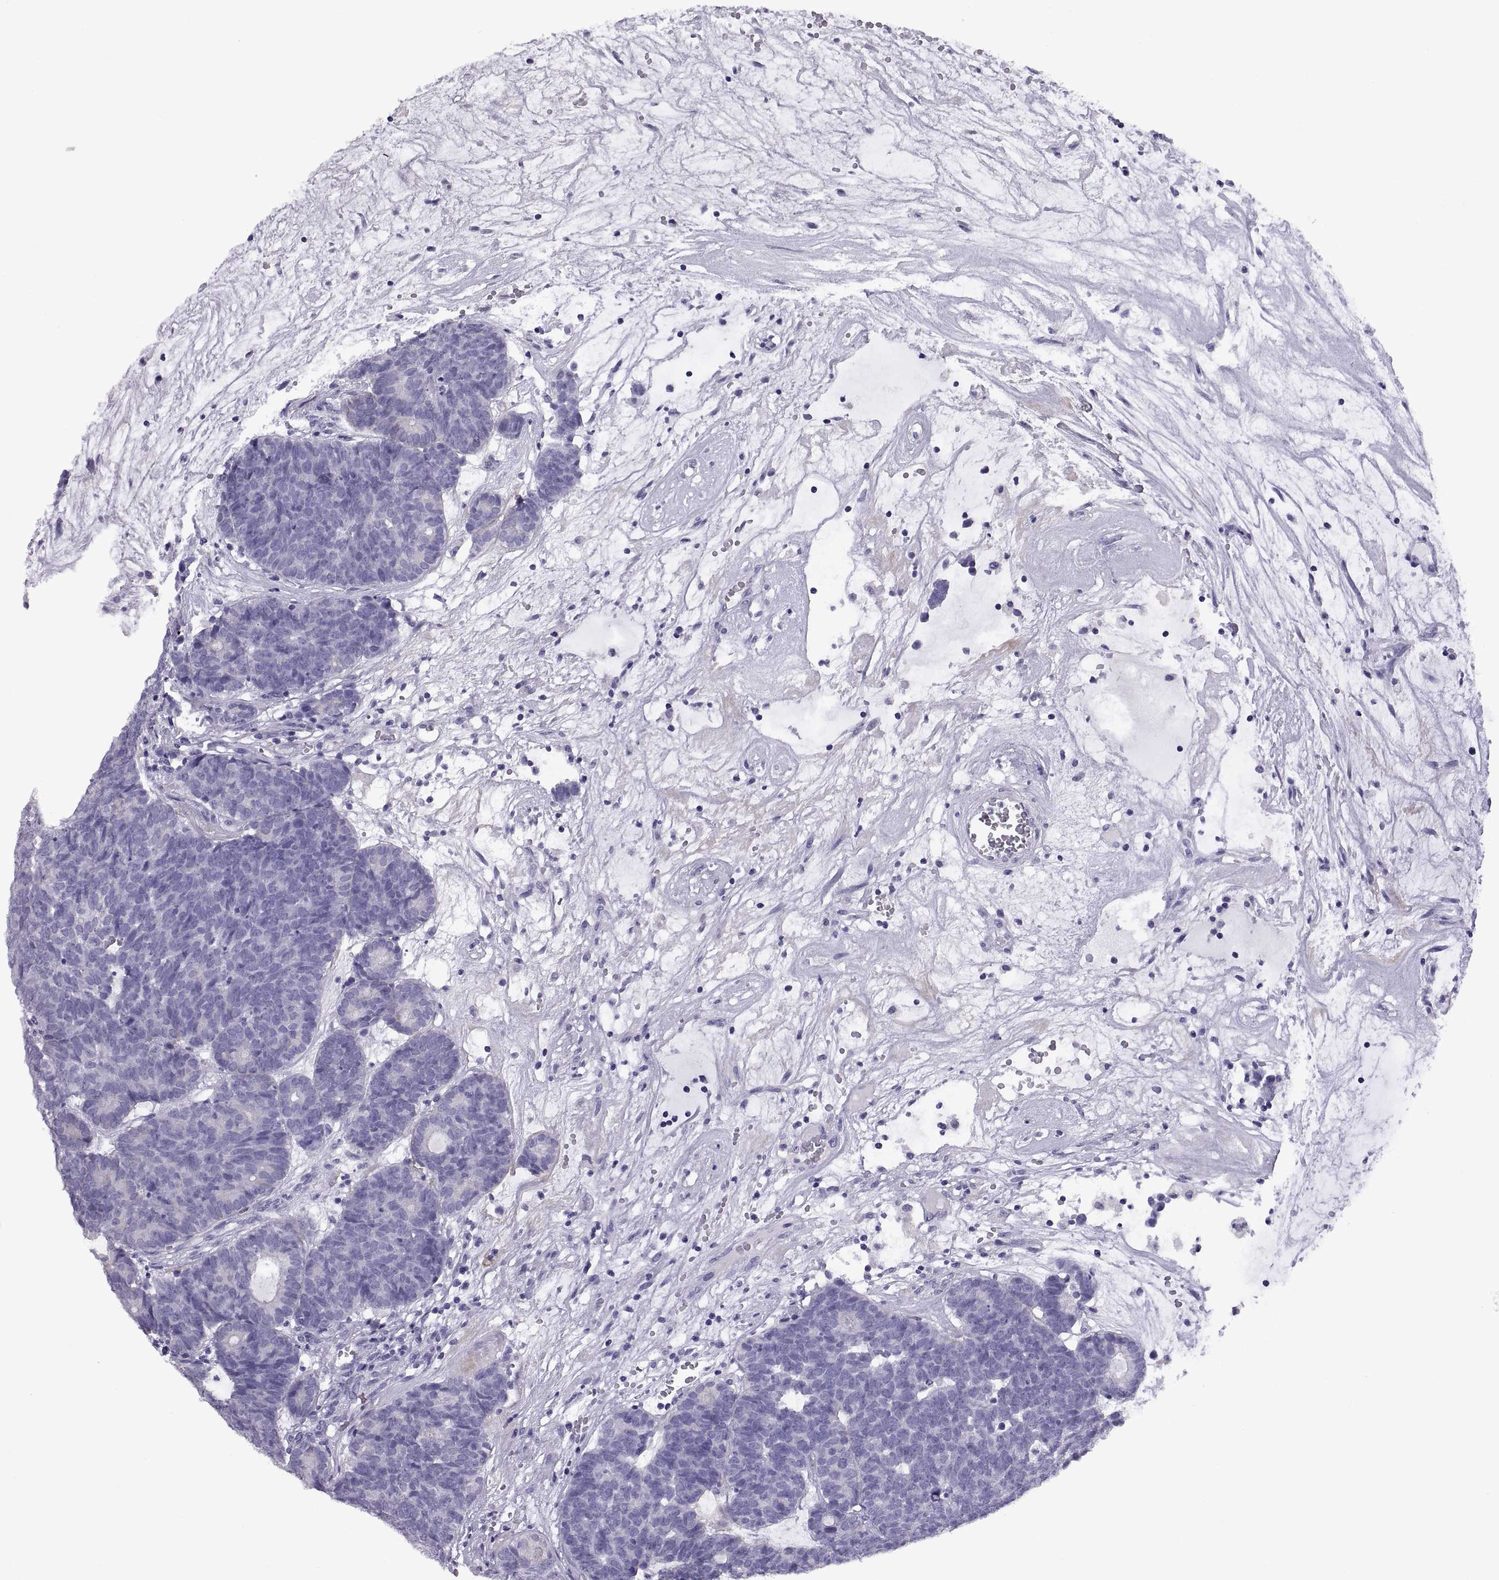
{"staining": {"intensity": "negative", "quantity": "none", "location": "none"}, "tissue": "head and neck cancer", "cell_type": "Tumor cells", "image_type": "cancer", "snomed": [{"axis": "morphology", "description": "Adenocarcinoma, NOS"}, {"axis": "topography", "description": "Head-Neck"}], "caption": "Tumor cells show no significant staining in head and neck cancer. The staining was performed using DAB to visualize the protein expression in brown, while the nuclei were stained in blue with hematoxylin (Magnification: 20x).", "gene": "RGS20", "patient": {"sex": "female", "age": 81}}